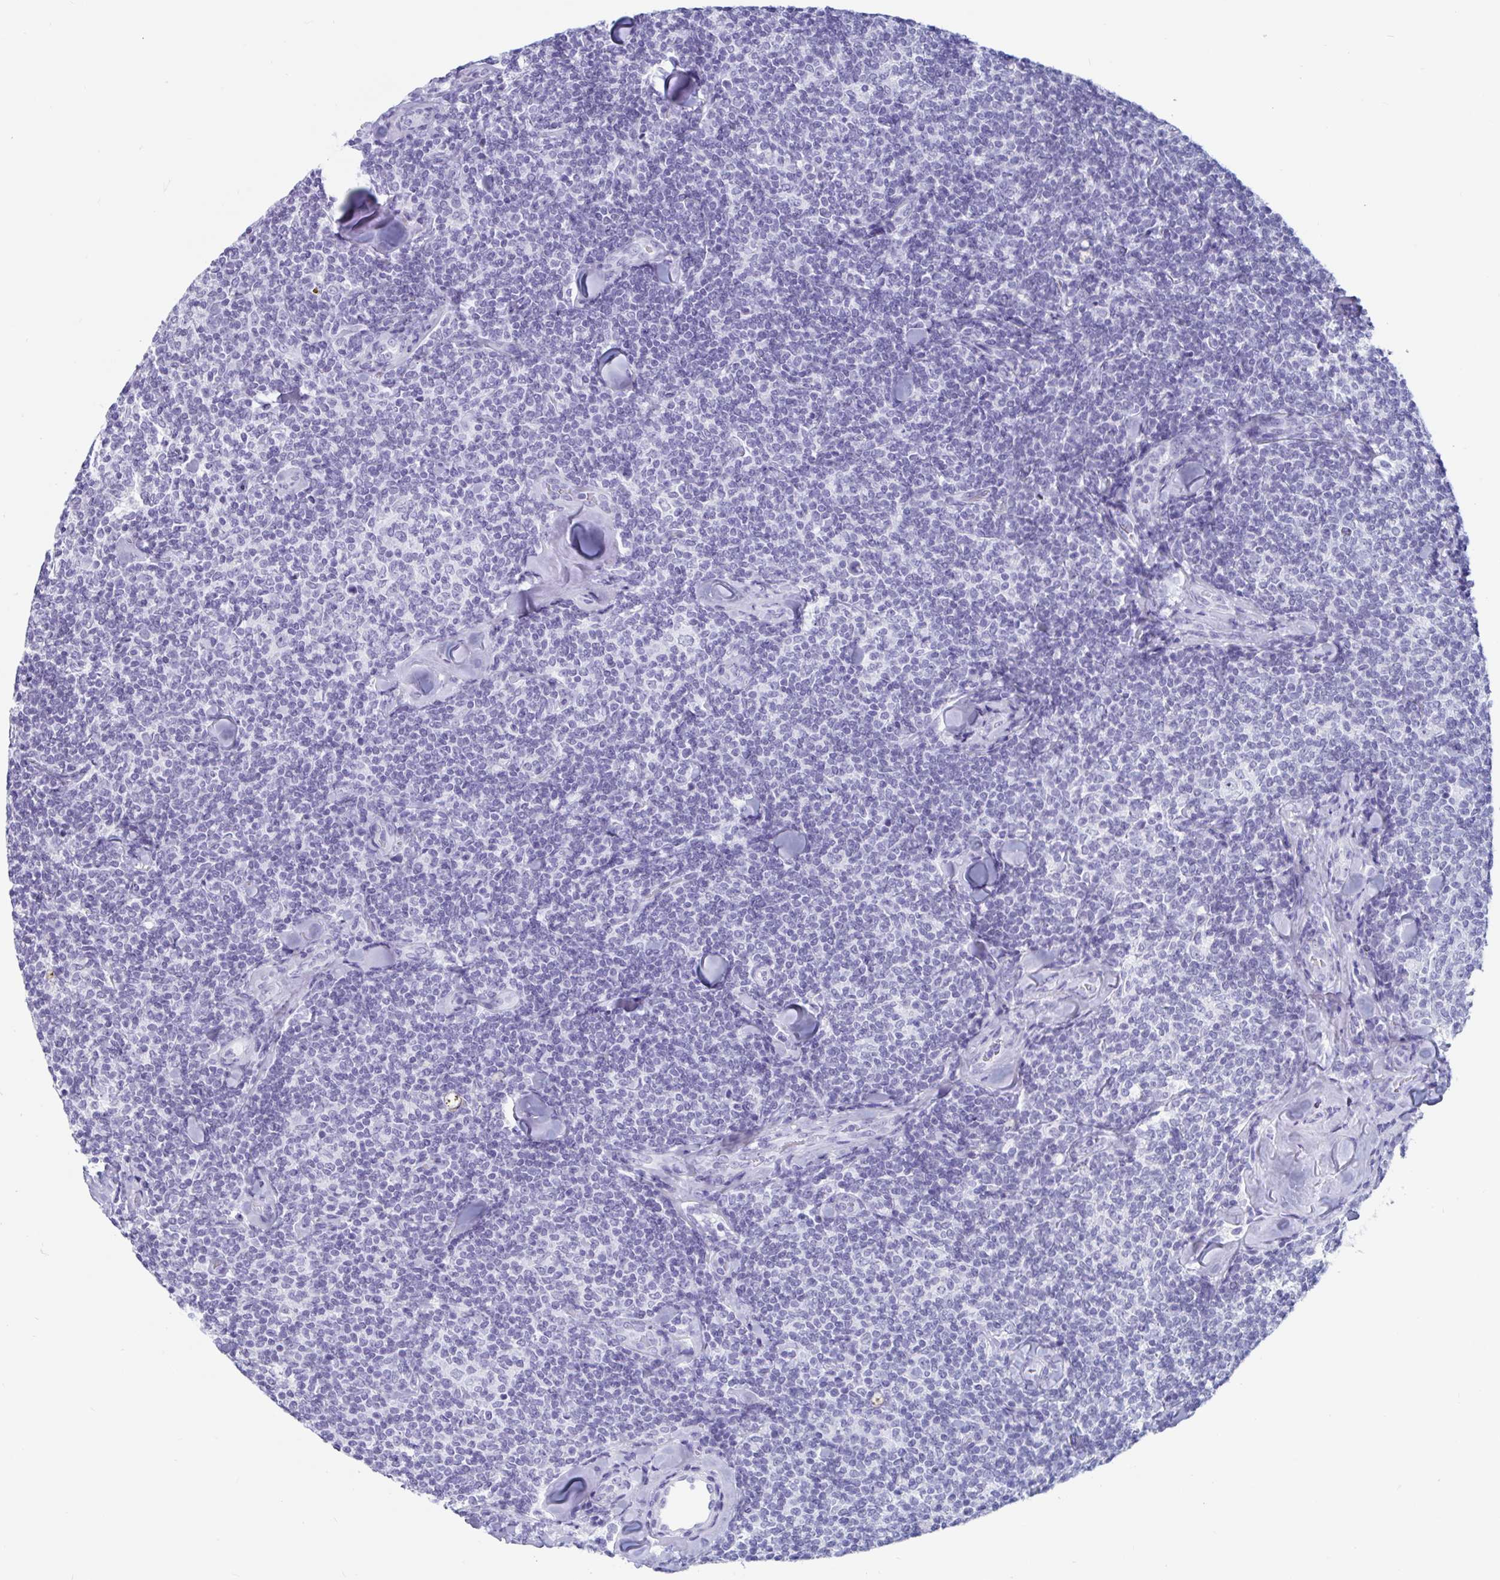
{"staining": {"intensity": "negative", "quantity": "none", "location": "none"}, "tissue": "lymphoma", "cell_type": "Tumor cells", "image_type": "cancer", "snomed": [{"axis": "morphology", "description": "Malignant lymphoma, non-Hodgkin's type, Low grade"}, {"axis": "topography", "description": "Lymph node"}], "caption": "Lymphoma was stained to show a protein in brown. There is no significant positivity in tumor cells.", "gene": "GKN2", "patient": {"sex": "female", "age": 56}}